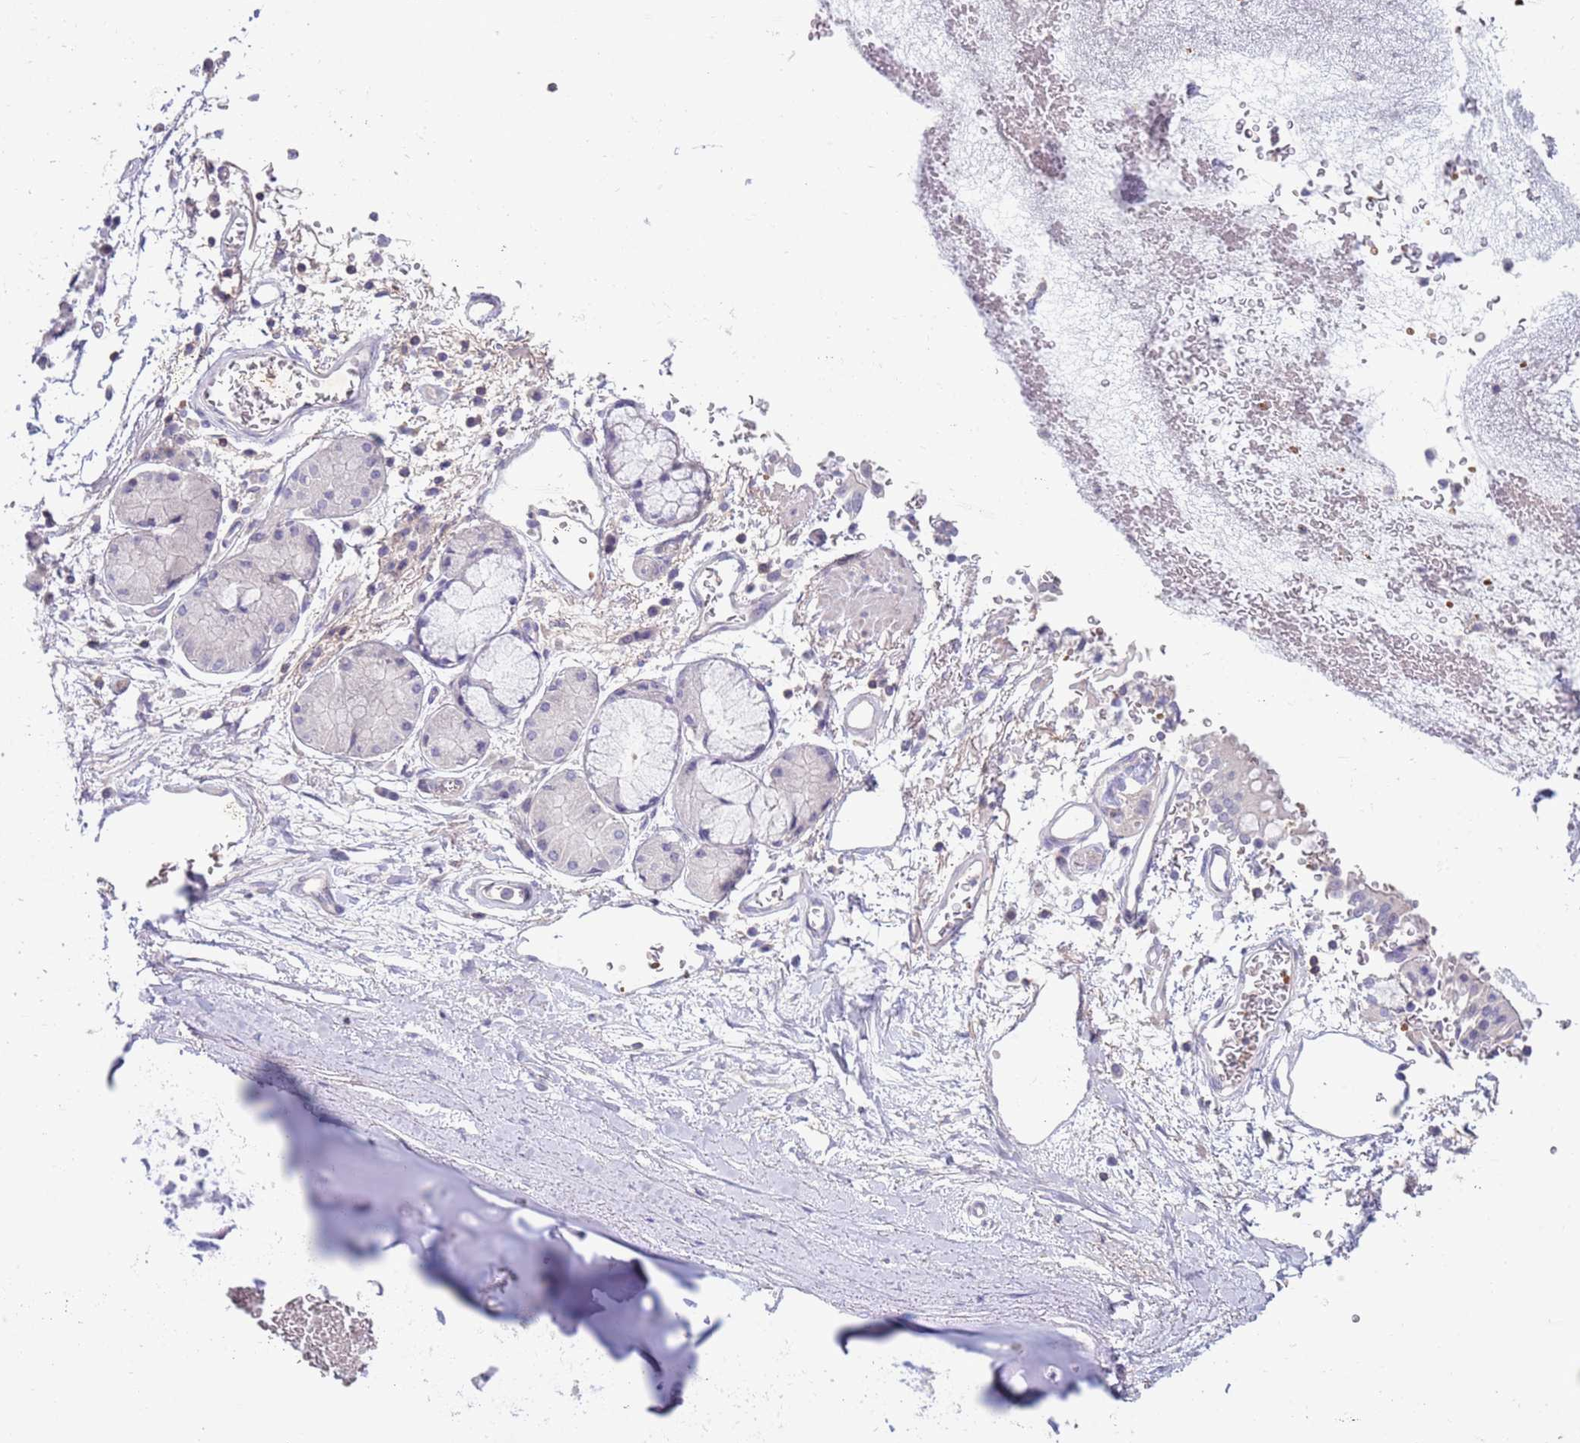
{"staining": {"intensity": "negative", "quantity": "none", "location": "none"}, "tissue": "adipose tissue", "cell_type": "Adipocytes", "image_type": "normal", "snomed": [{"axis": "morphology", "description": "Normal tissue, NOS"}, {"axis": "topography", "description": "Cartilage tissue"}], "caption": "High magnification brightfield microscopy of benign adipose tissue stained with DAB (3,3'-diaminobenzidine) (brown) and counterstained with hematoxylin (blue): adipocytes show no significant positivity. (DAB immunohistochemistry (IHC), high magnification).", "gene": "ZNF14", "patient": {"sex": "male", "age": 73}}